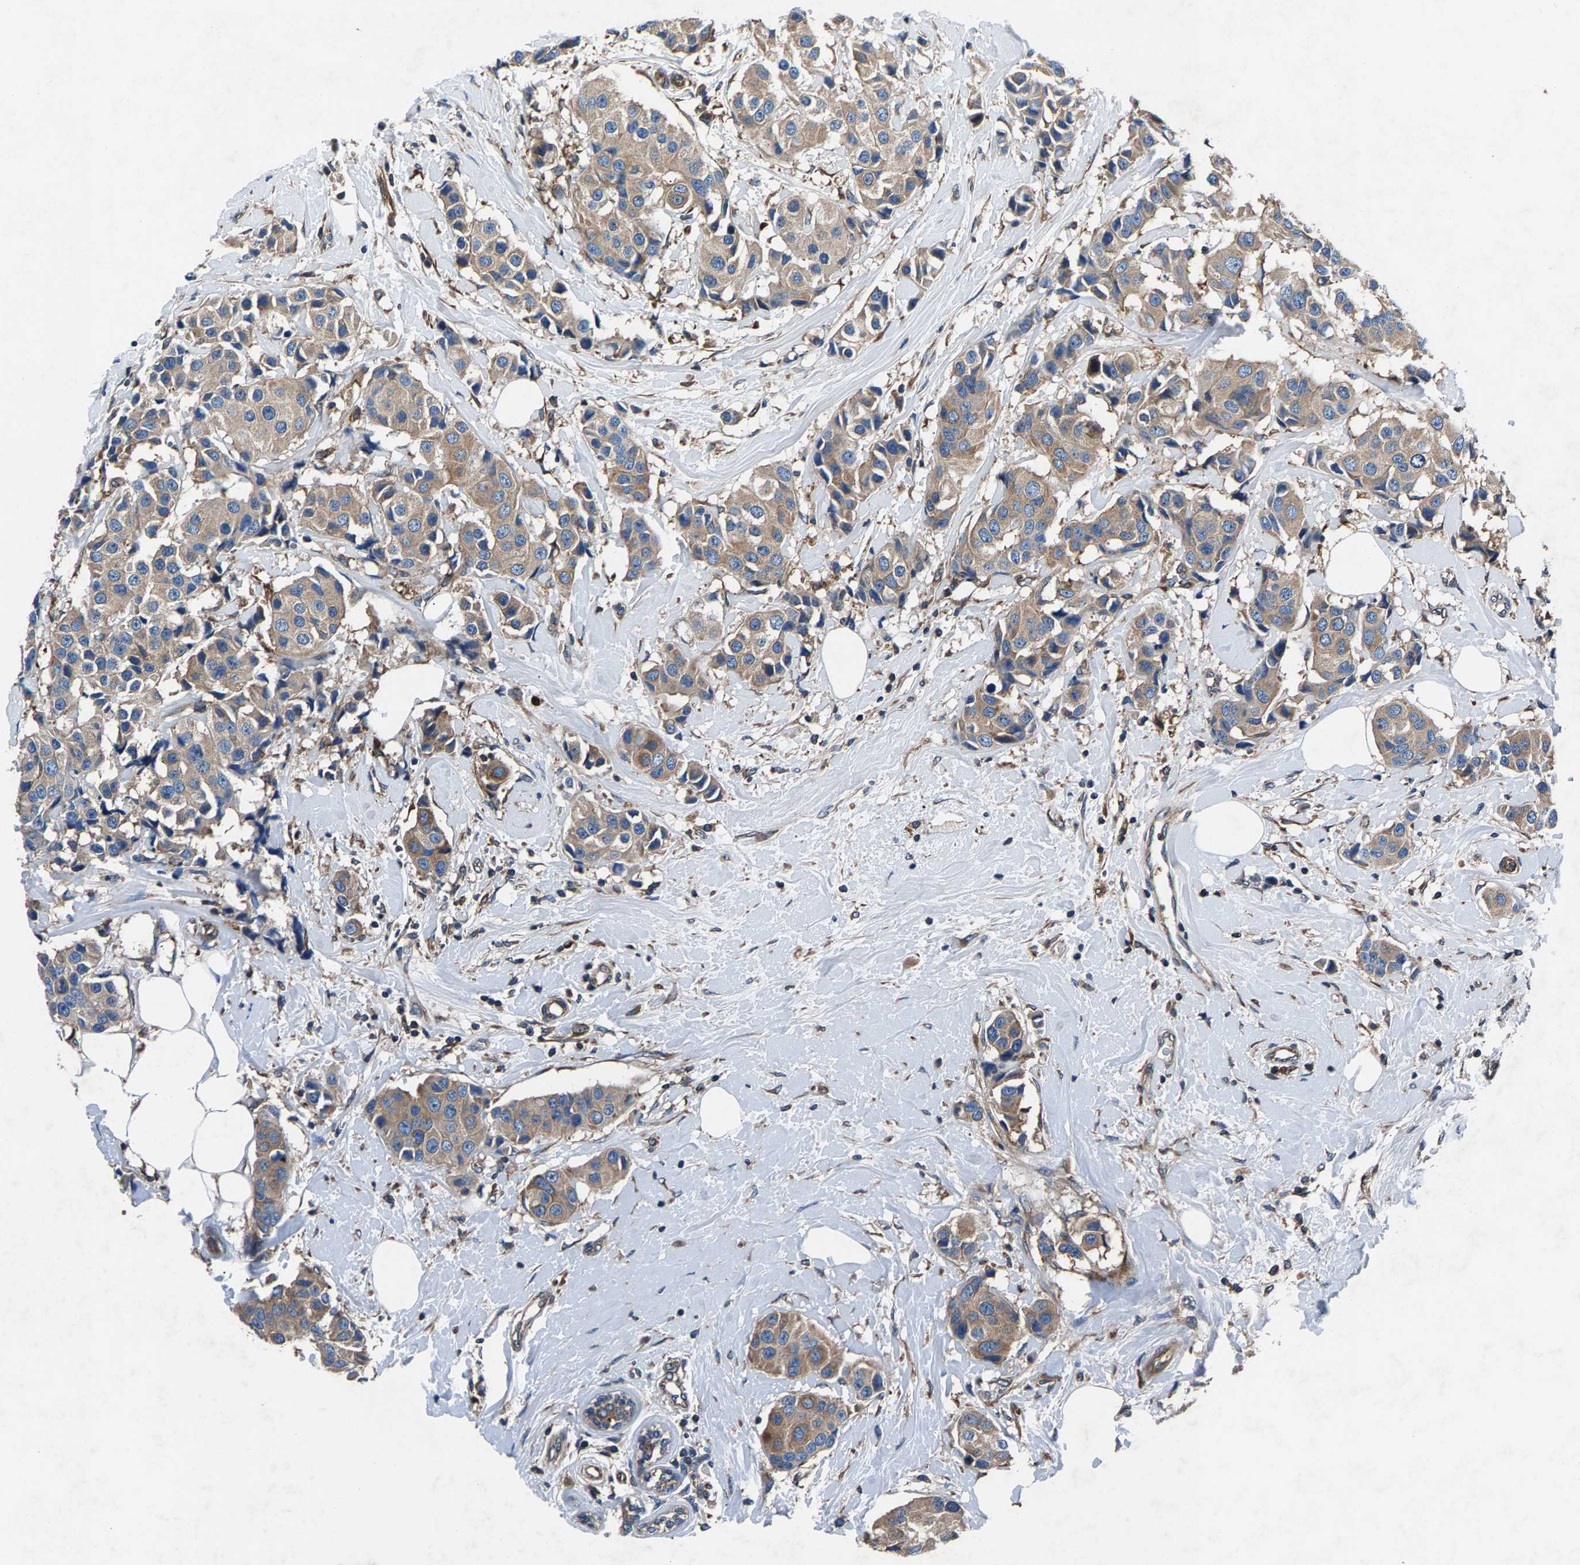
{"staining": {"intensity": "weak", "quantity": ">75%", "location": "cytoplasmic/membranous"}, "tissue": "breast cancer", "cell_type": "Tumor cells", "image_type": "cancer", "snomed": [{"axis": "morphology", "description": "Normal tissue, NOS"}, {"axis": "morphology", "description": "Duct carcinoma"}, {"axis": "topography", "description": "Breast"}], "caption": "Immunohistochemistry (IHC) histopathology image of breast cancer stained for a protein (brown), which displays low levels of weak cytoplasmic/membranous positivity in approximately >75% of tumor cells.", "gene": "LPCAT1", "patient": {"sex": "female", "age": 39}}